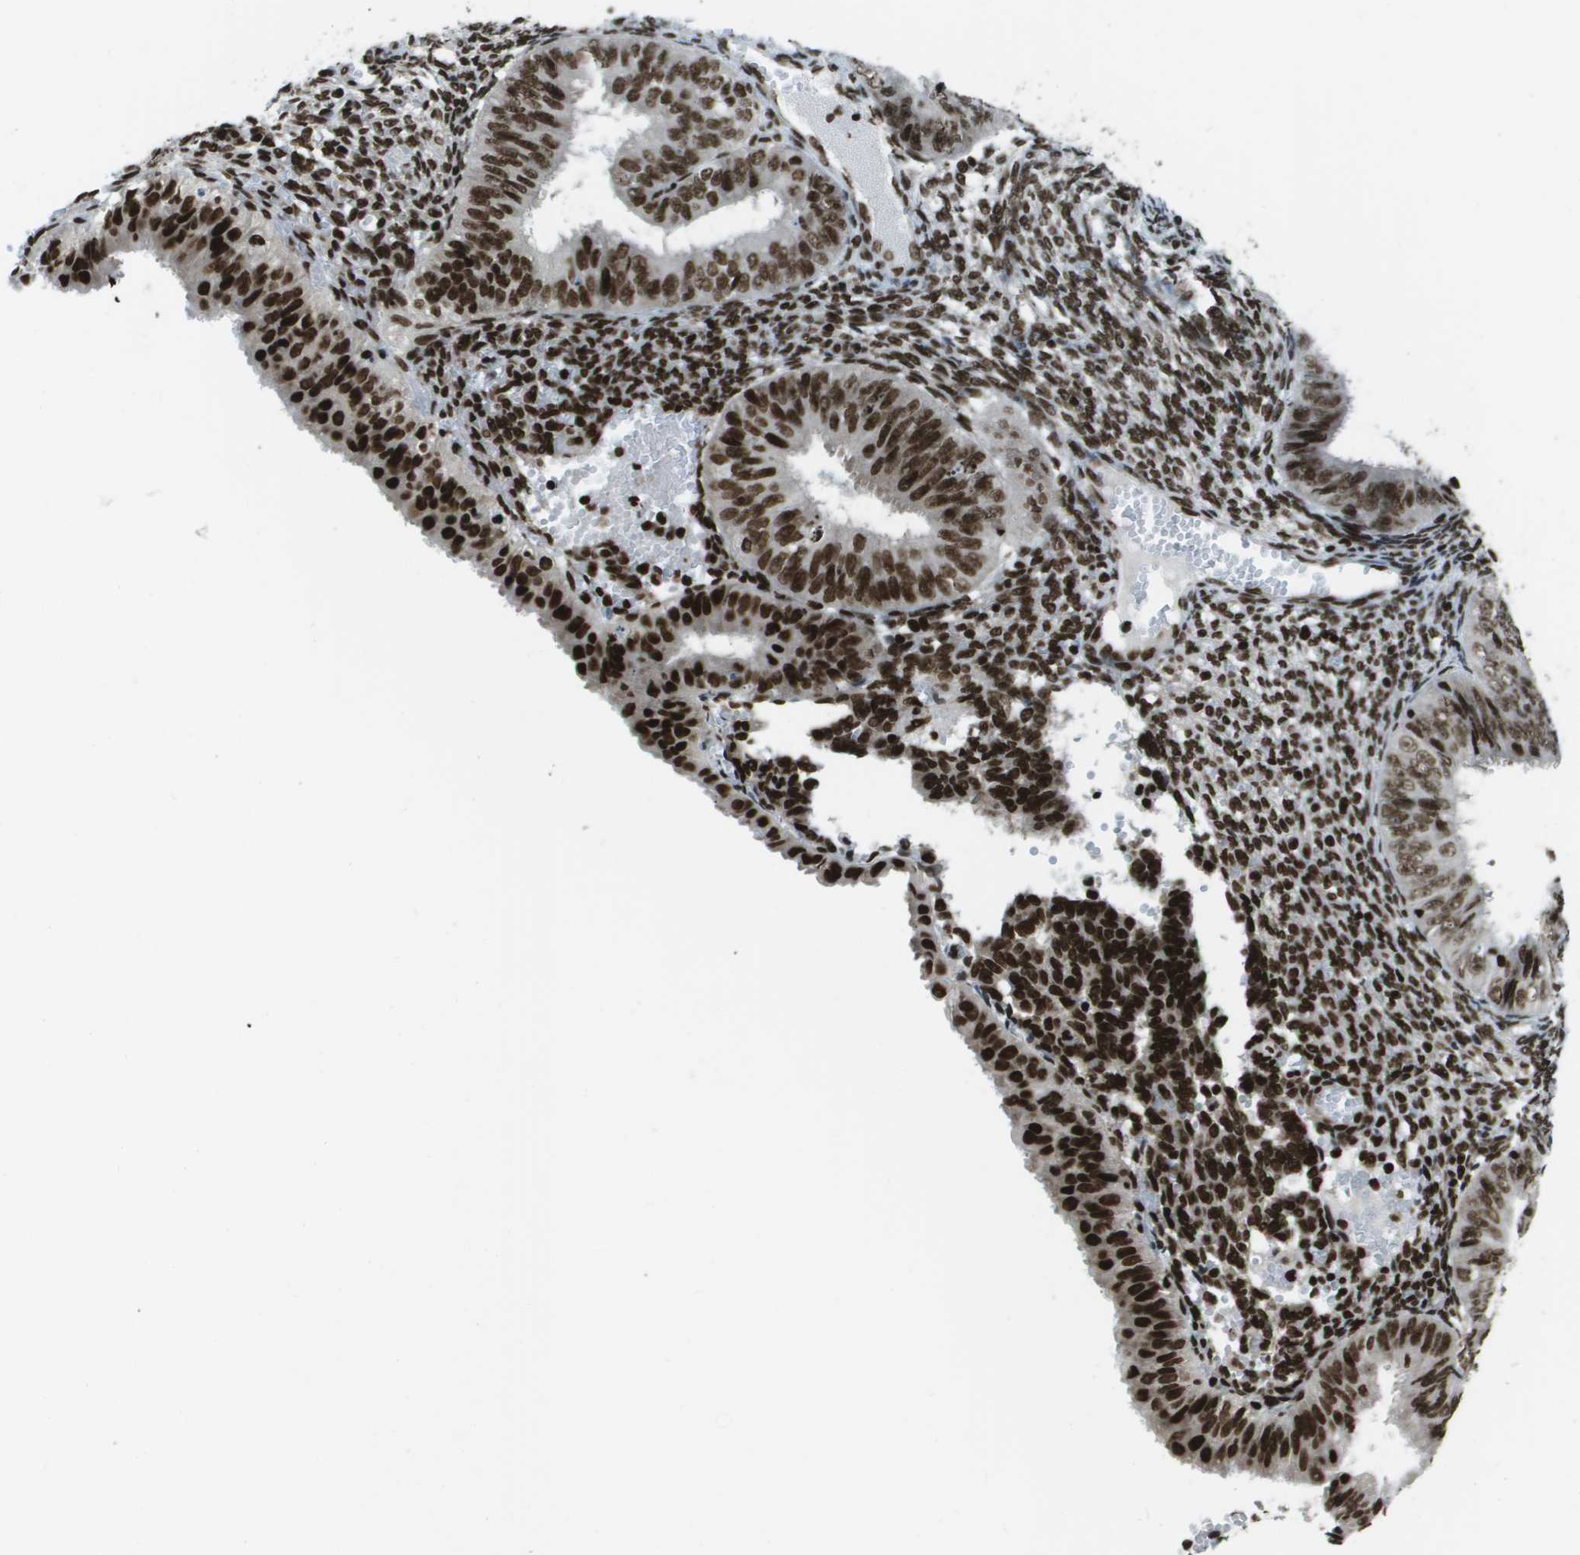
{"staining": {"intensity": "strong", "quantity": ">75%", "location": "nuclear"}, "tissue": "endometrial cancer", "cell_type": "Tumor cells", "image_type": "cancer", "snomed": [{"axis": "morphology", "description": "Normal tissue, NOS"}, {"axis": "morphology", "description": "Adenocarcinoma, NOS"}, {"axis": "topography", "description": "Endometrium"}], "caption": "Tumor cells display high levels of strong nuclear expression in about >75% of cells in adenocarcinoma (endometrial).", "gene": "GLYR1", "patient": {"sex": "female", "age": 53}}